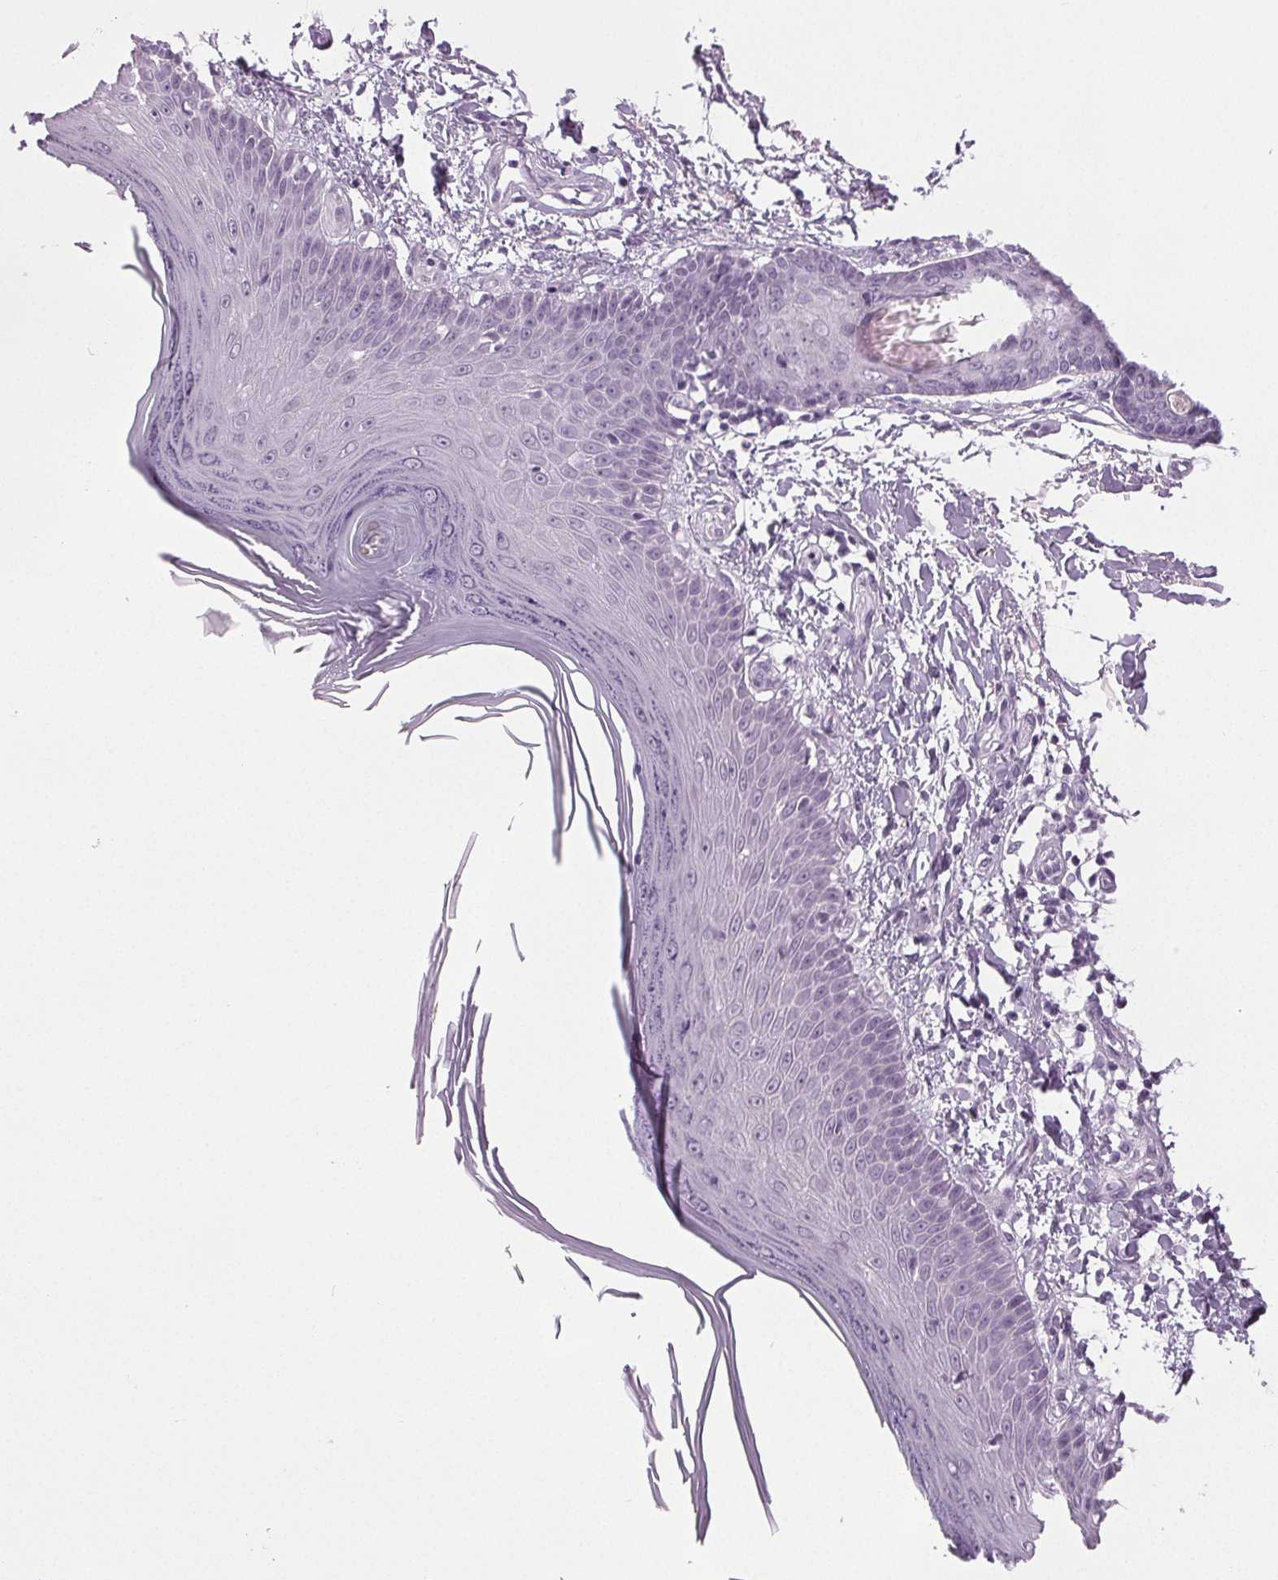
{"staining": {"intensity": "negative", "quantity": "none", "location": "none"}, "tissue": "skin", "cell_type": "Fibroblasts", "image_type": "normal", "snomed": [{"axis": "morphology", "description": "Normal tissue, NOS"}, {"axis": "topography", "description": "Skin"}], "caption": "High magnification brightfield microscopy of benign skin stained with DAB (brown) and counterstained with hematoxylin (blue): fibroblasts show no significant positivity.", "gene": "IGF2BP1", "patient": {"sex": "female", "age": 62}}